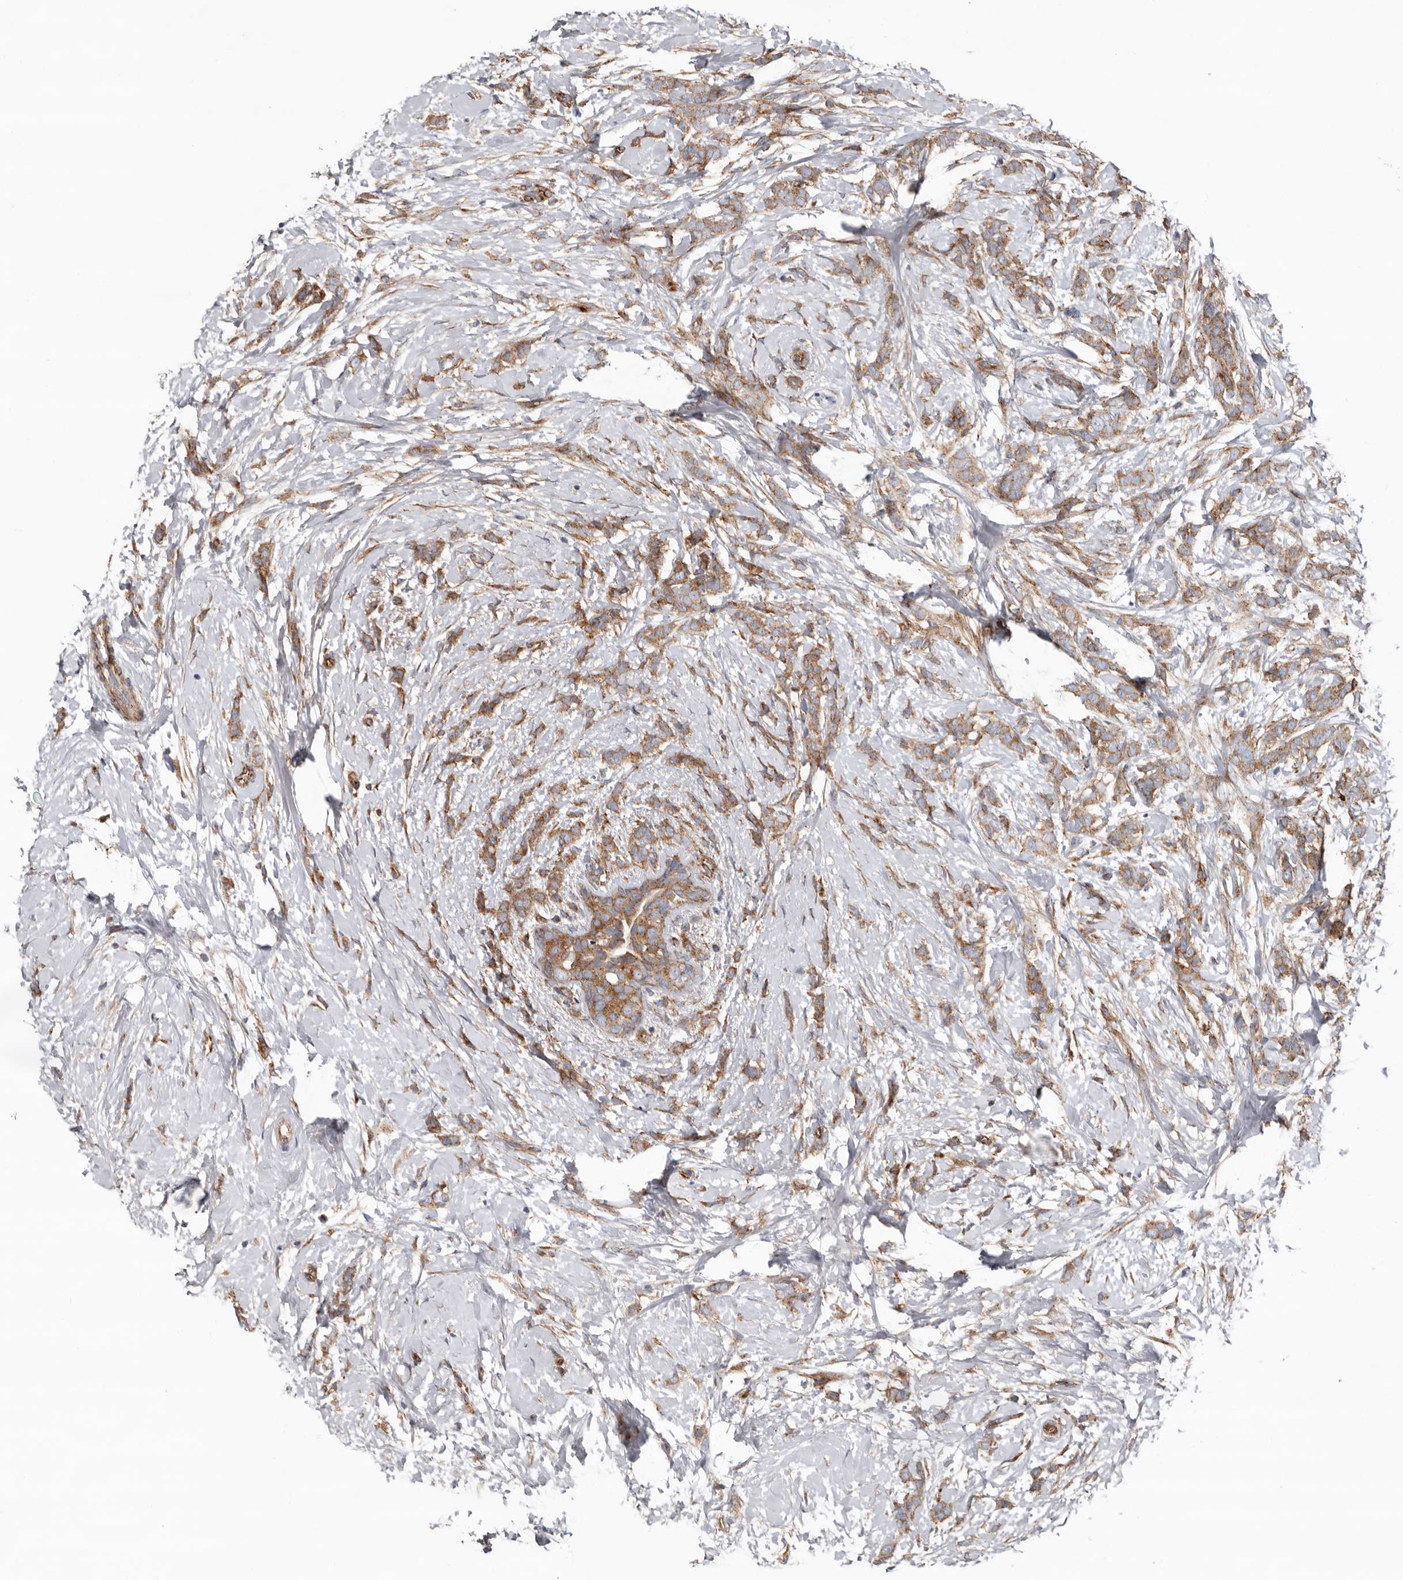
{"staining": {"intensity": "moderate", "quantity": ">75%", "location": "cytoplasmic/membranous"}, "tissue": "breast cancer", "cell_type": "Tumor cells", "image_type": "cancer", "snomed": [{"axis": "morphology", "description": "Lobular carcinoma, in situ"}, {"axis": "morphology", "description": "Lobular carcinoma"}, {"axis": "topography", "description": "Breast"}], "caption": "IHC histopathology image of neoplastic tissue: breast cancer (lobular carcinoma) stained using immunohistochemistry demonstrates medium levels of moderate protein expression localized specifically in the cytoplasmic/membranous of tumor cells, appearing as a cytoplasmic/membranous brown color.", "gene": "LUZP1", "patient": {"sex": "female", "age": 41}}